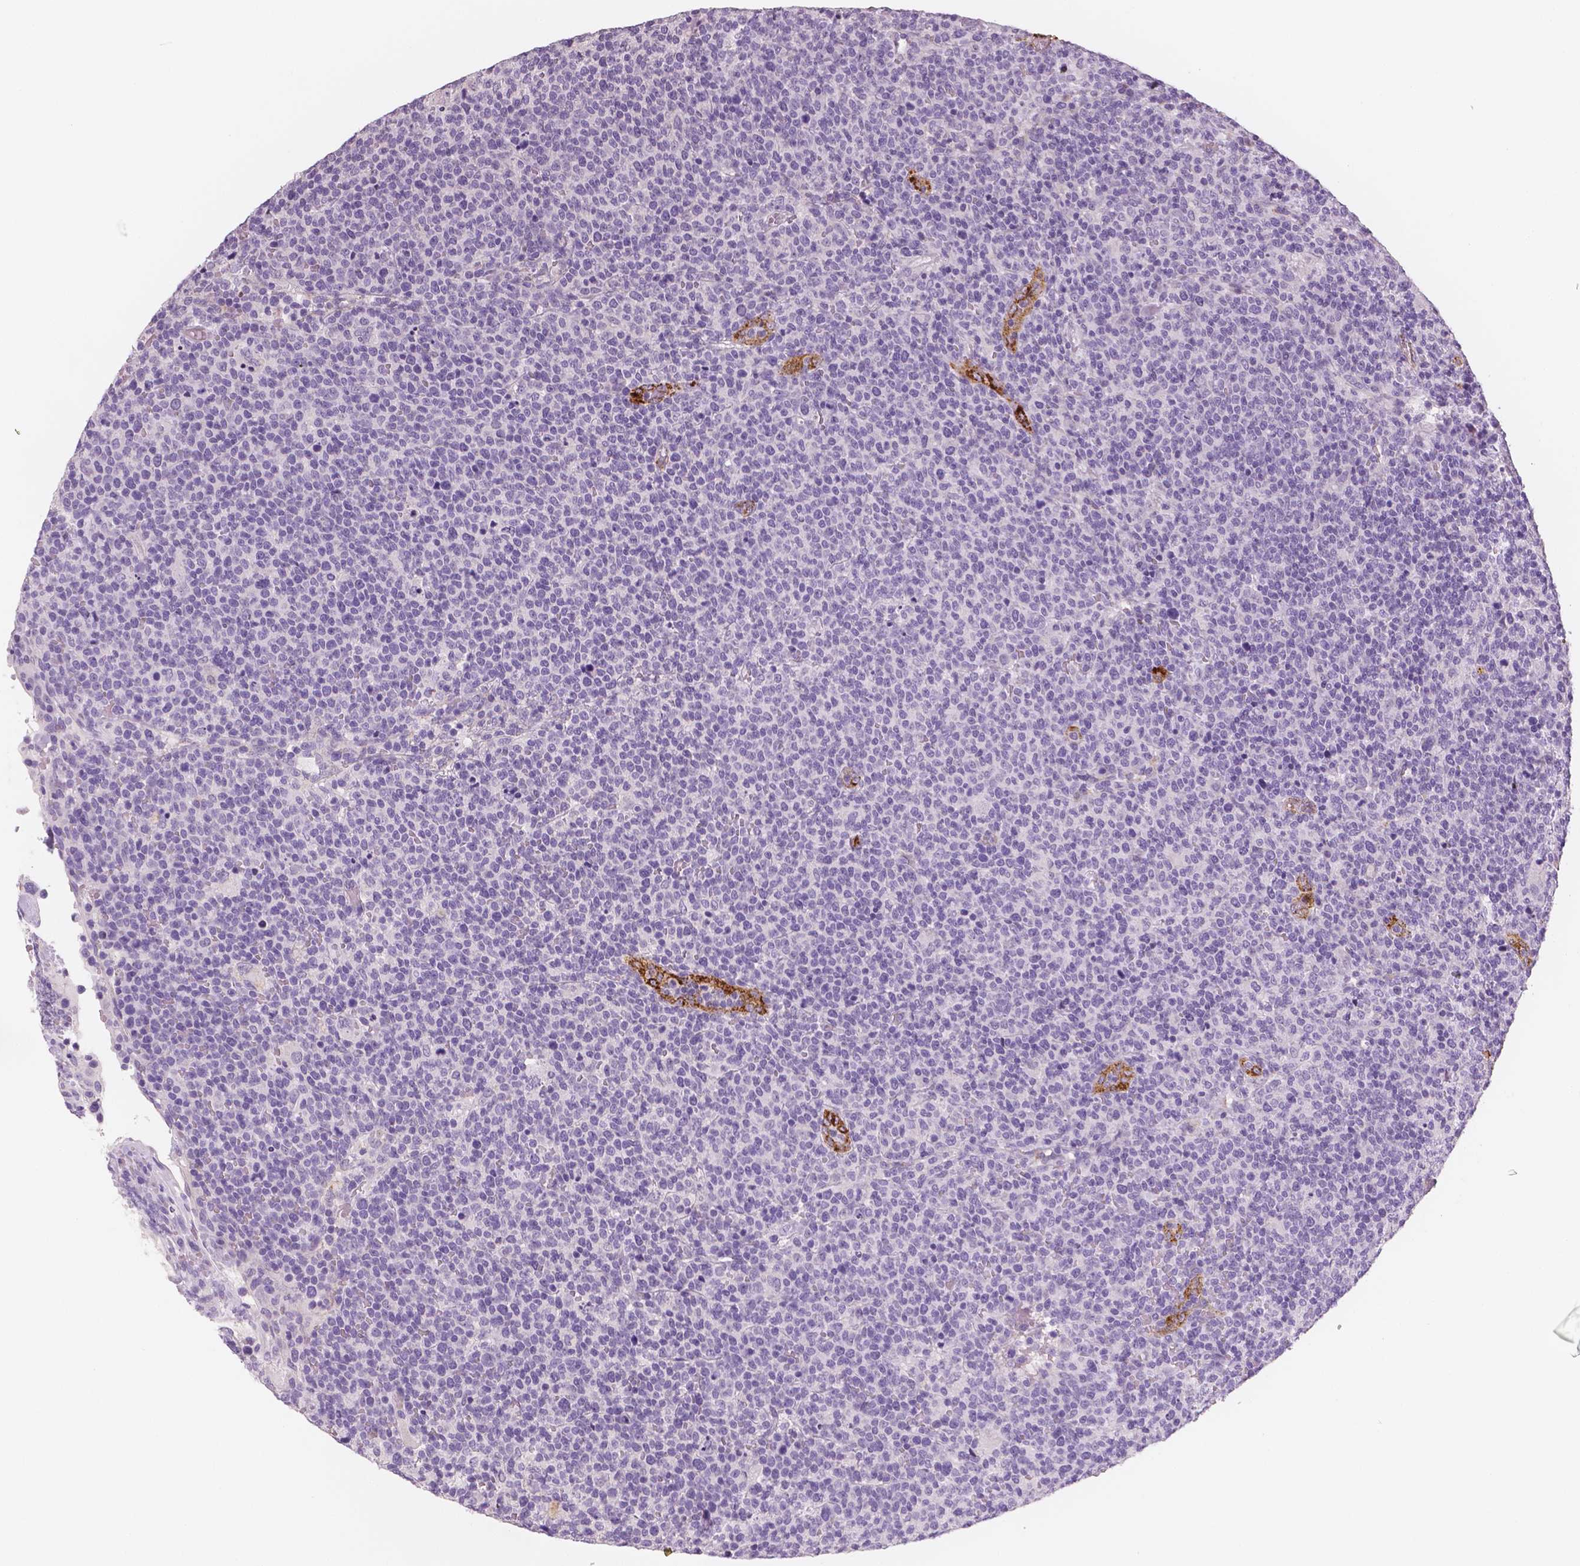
{"staining": {"intensity": "negative", "quantity": "none", "location": "none"}, "tissue": "lymphoma", "cell_type": "Tumor cells", "image_type": "cancer", "snomed": [{"axis": "morphology", "description": "Malignant lymphoma, non-Hodgkin's type, High grade"}, {"axis": "topography", "description": "Lymph node"}], "caption": "Histopathology image shows no significant protein staining in tumor cells of lymphoma. (DAB immunohistochemistry (IHC) visualized using brightfield microscopy, high magnification).", "gene": "TSPAN7", "patient": {"sex": "male", "age": 61}}